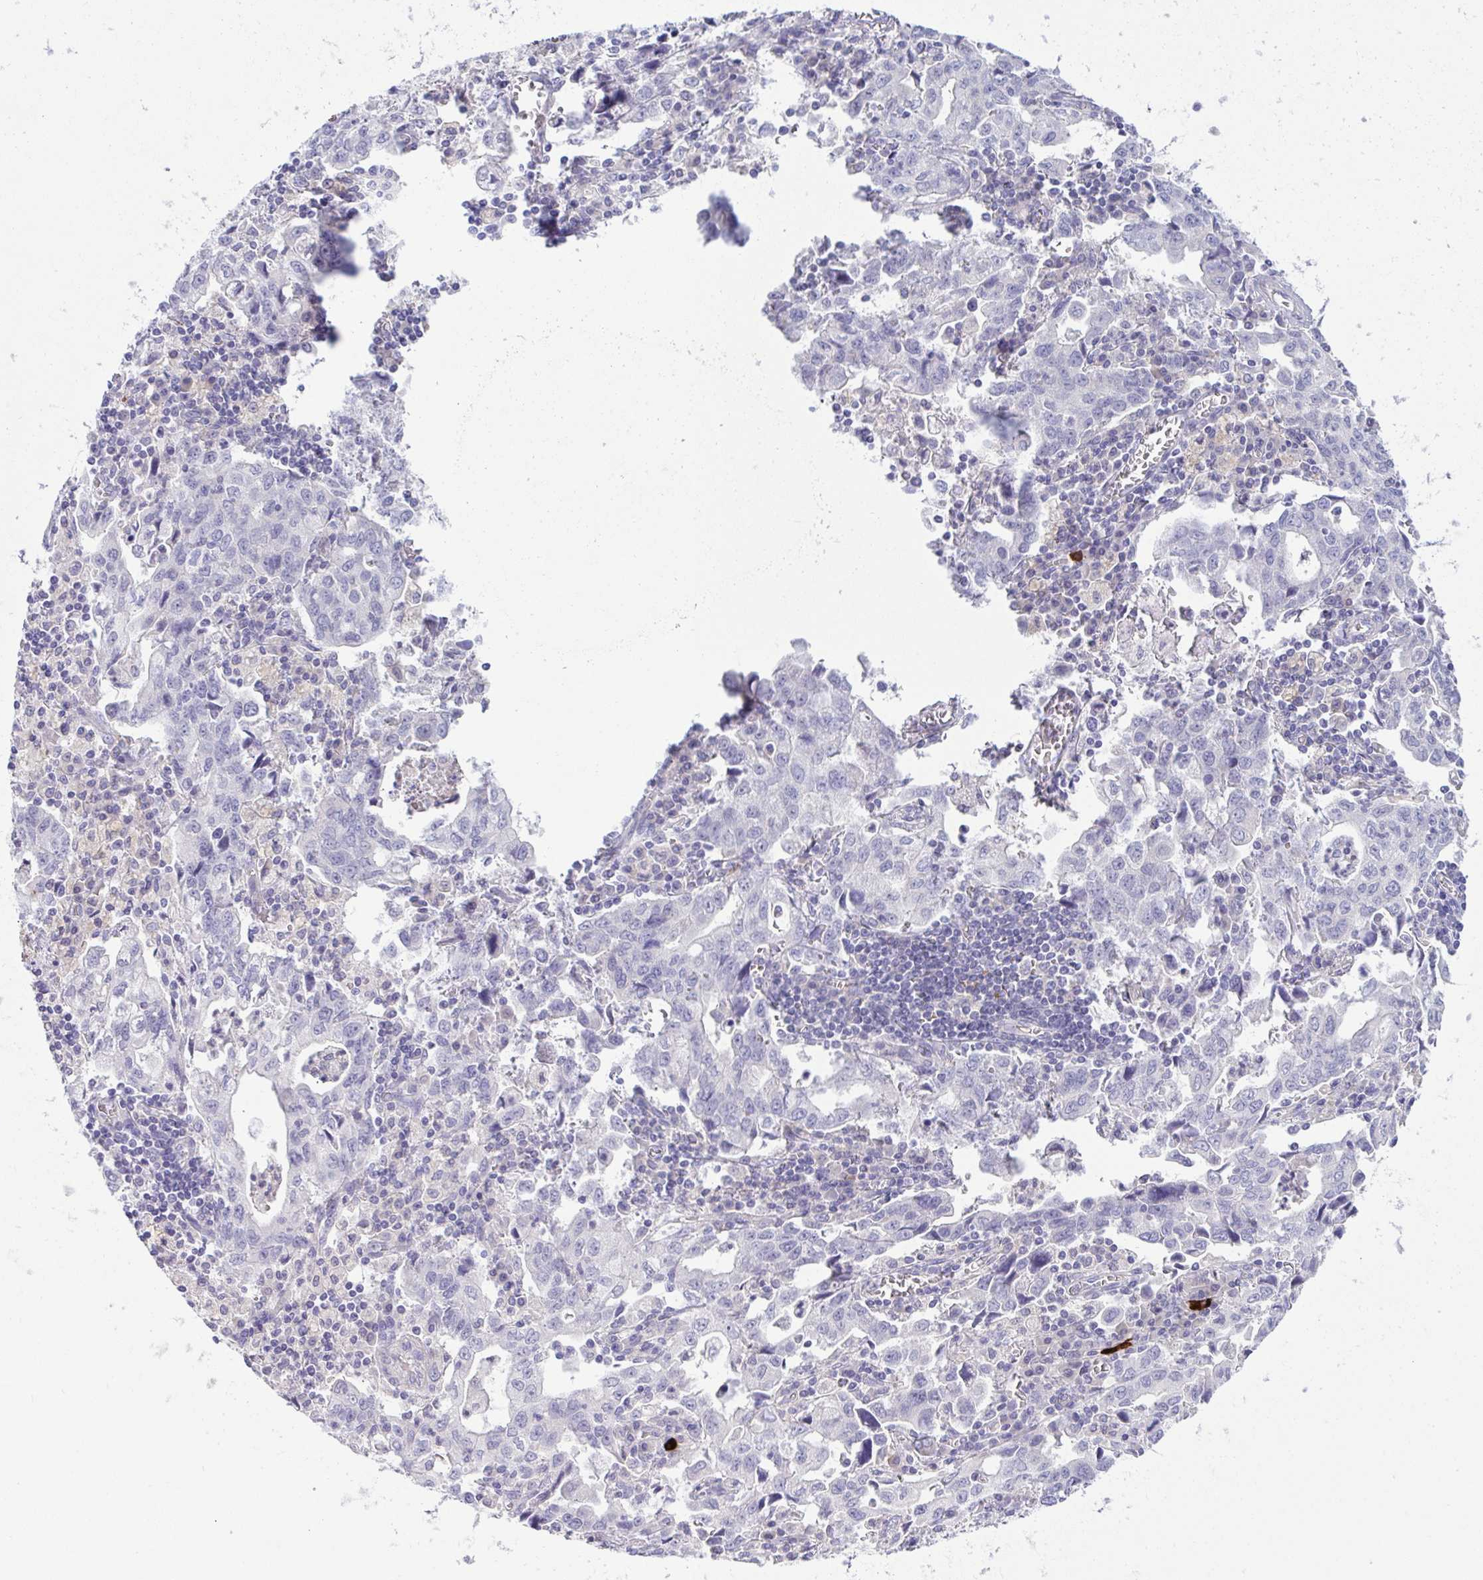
{"staining": {"intensity": "negative", "quantity": "none", "location": "none"}, "tissue": "stomach cancer", "cell_type": "Tumor cells", "image_type": "cancer", "snomed": [{"axis": "morphology", "description": "Adenocarcinoma, NOS"}, {"axis": "topography", "description": "Stomach, upper"}], "caption": "Immunohistochemistry image of human stomach adenocarcinoma stained for a protein (brown), which demonstrates no positivity in tumor cells.", "gene": "SPTB", "patient": {"sex": "male", "age": 85}}